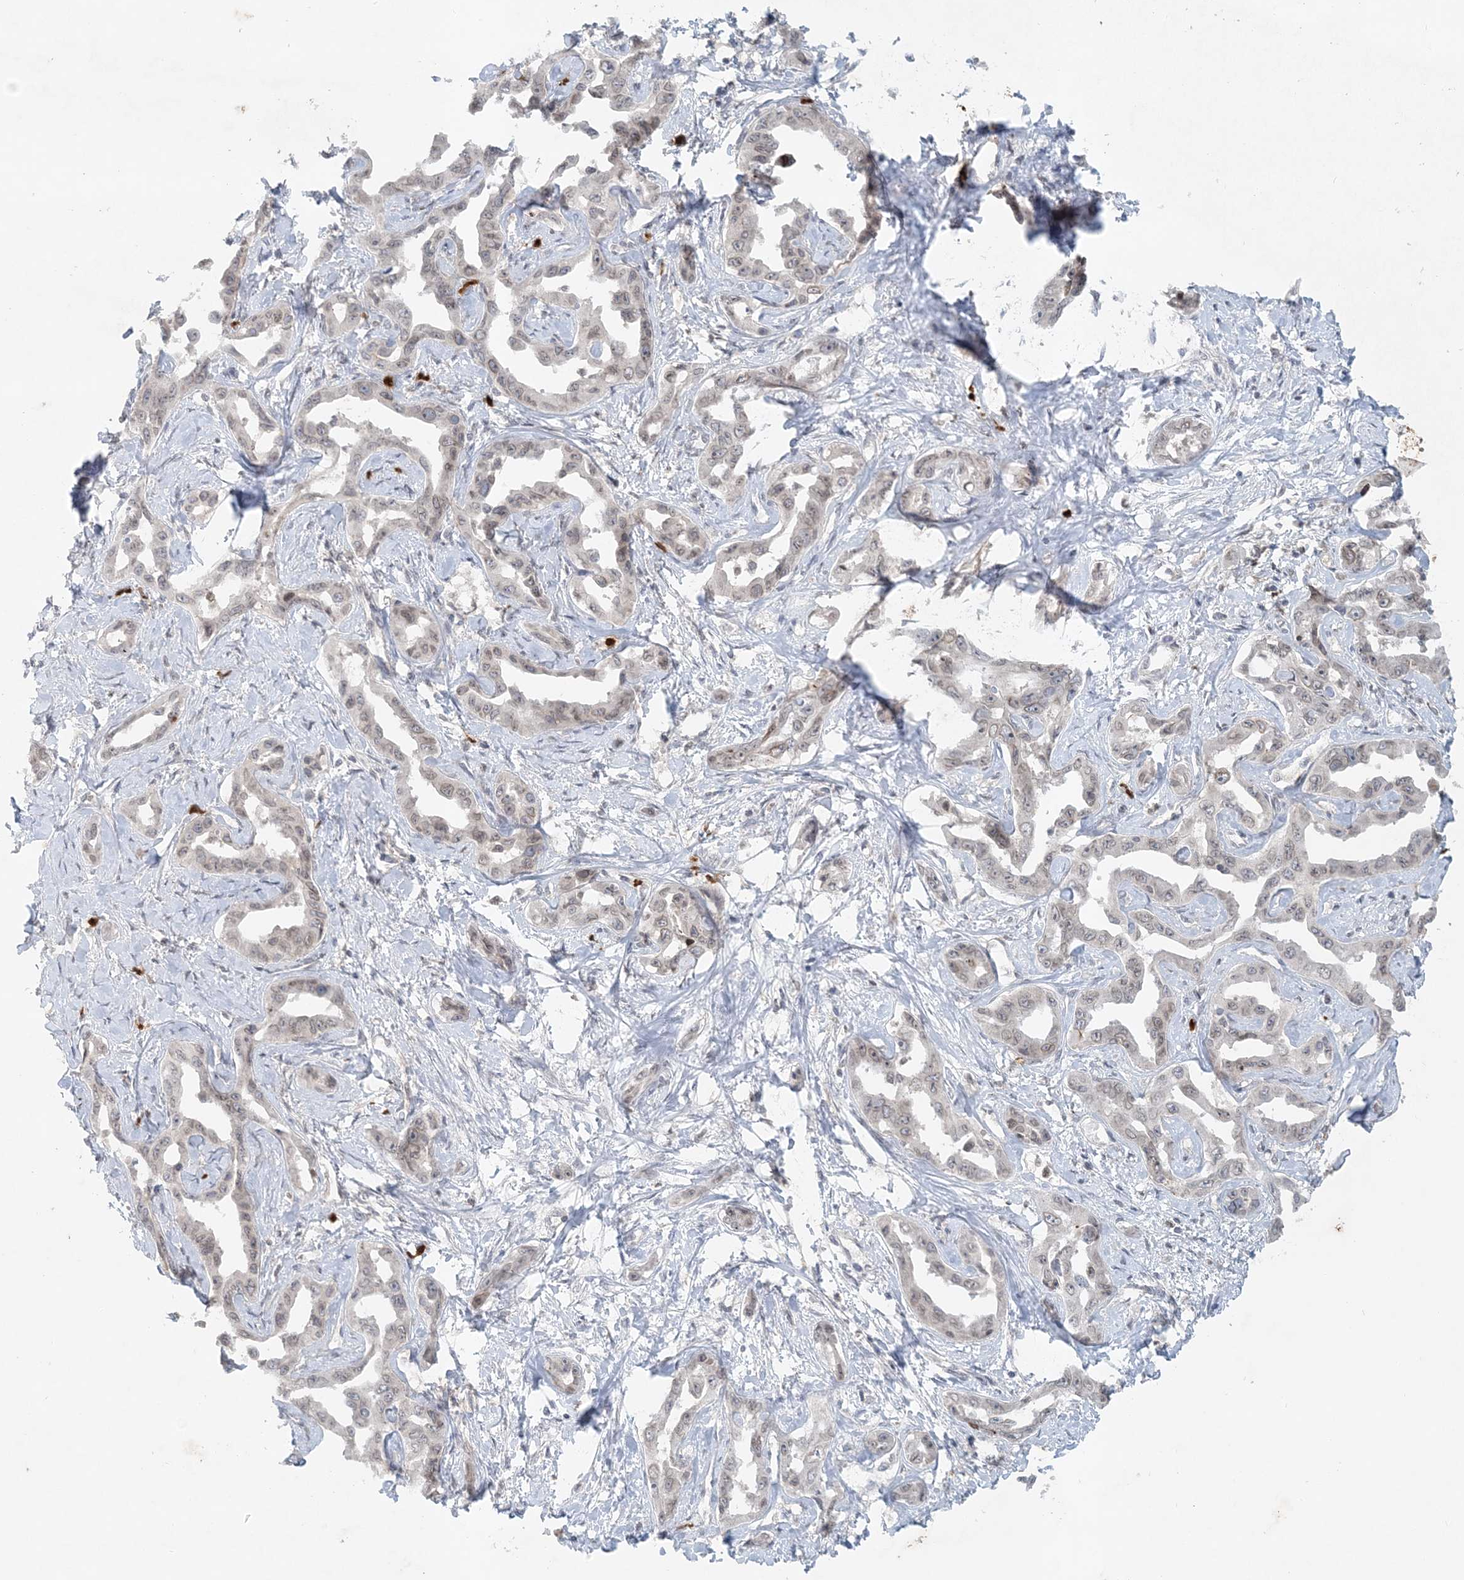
{"staining": {"intensity": "negative", "quantity": "none", "location": "none"}, "tissue": "liver cancer", "cell_type": "Tumor cells", "image_type": "cancer", "snomed": [{"axis": "morphology", "description": "Cholangiocarcinoma"}, {"axis": "topography", "description": "Liver"}], "caption": "Micrograph shows no protein positivity in tumor cells of cholangiocarcinoma (liver) tissue. The staining is performed using DAB (3,3'-diaminobenzidine) brown chromogen with nuclei counter-stained in using hematoxylin.", "gene": "NUP54", "patient": {"sex": "male", "age": 59}}